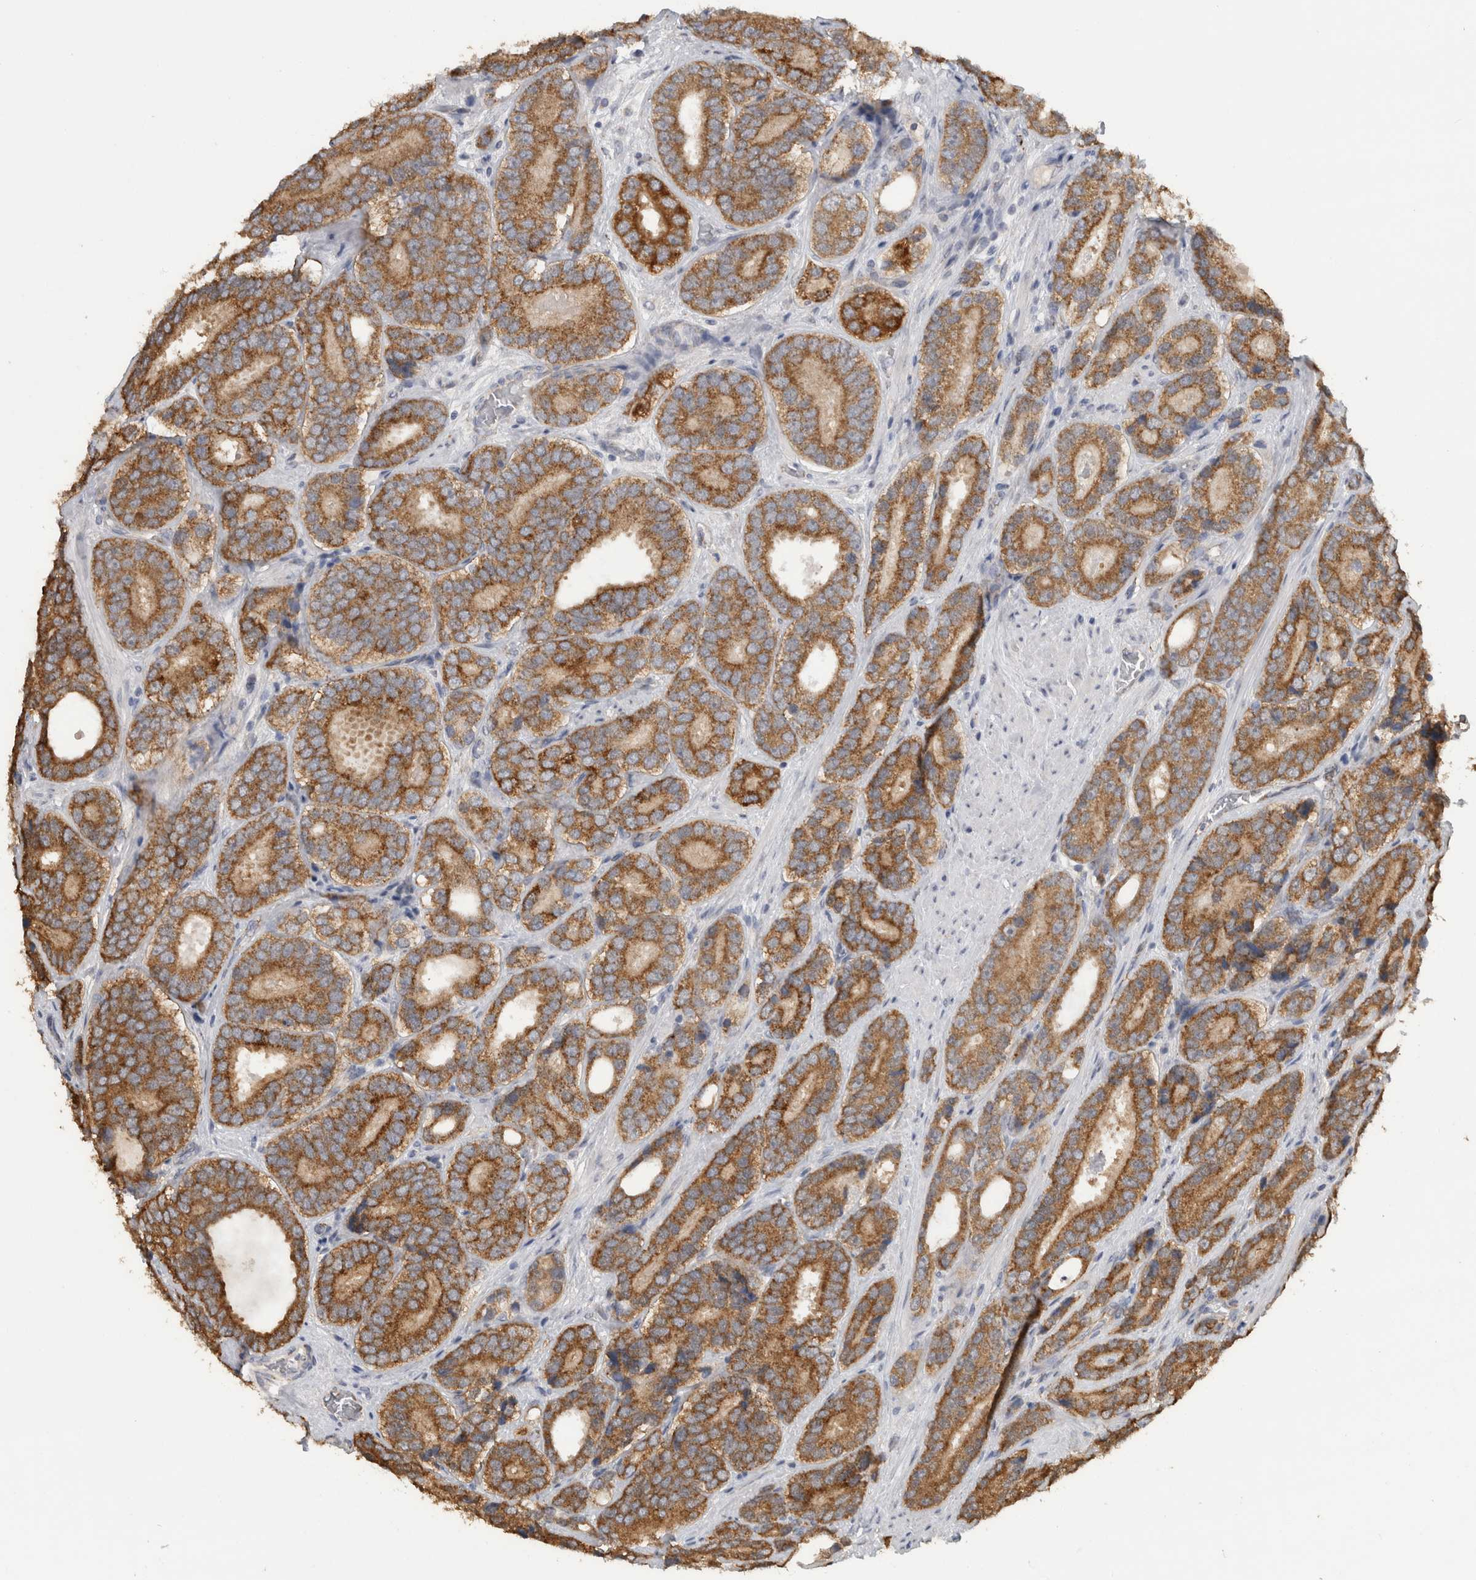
{"staining": {"intensity": "strong", "quantity": "25%-75%", "location": "cytoplasmic/membranous"}, "tissue": "prostate cancer", "cell_type": "Tumor cells", "image_type": "cancer", "snomed": [{"axis": "morphology", "description": "Adenocarcinoma, High grade"}, {"axis": "topography", "description": "Prostate"}], "caption": "Strong cytoplasmic/membranous protein positivity is present in approximately 25%-75% of tumor cells in prostate high-grade adenocarcinoma.", "gene": "DYRK2", "patient": {"sex": "male", "age": 56}}